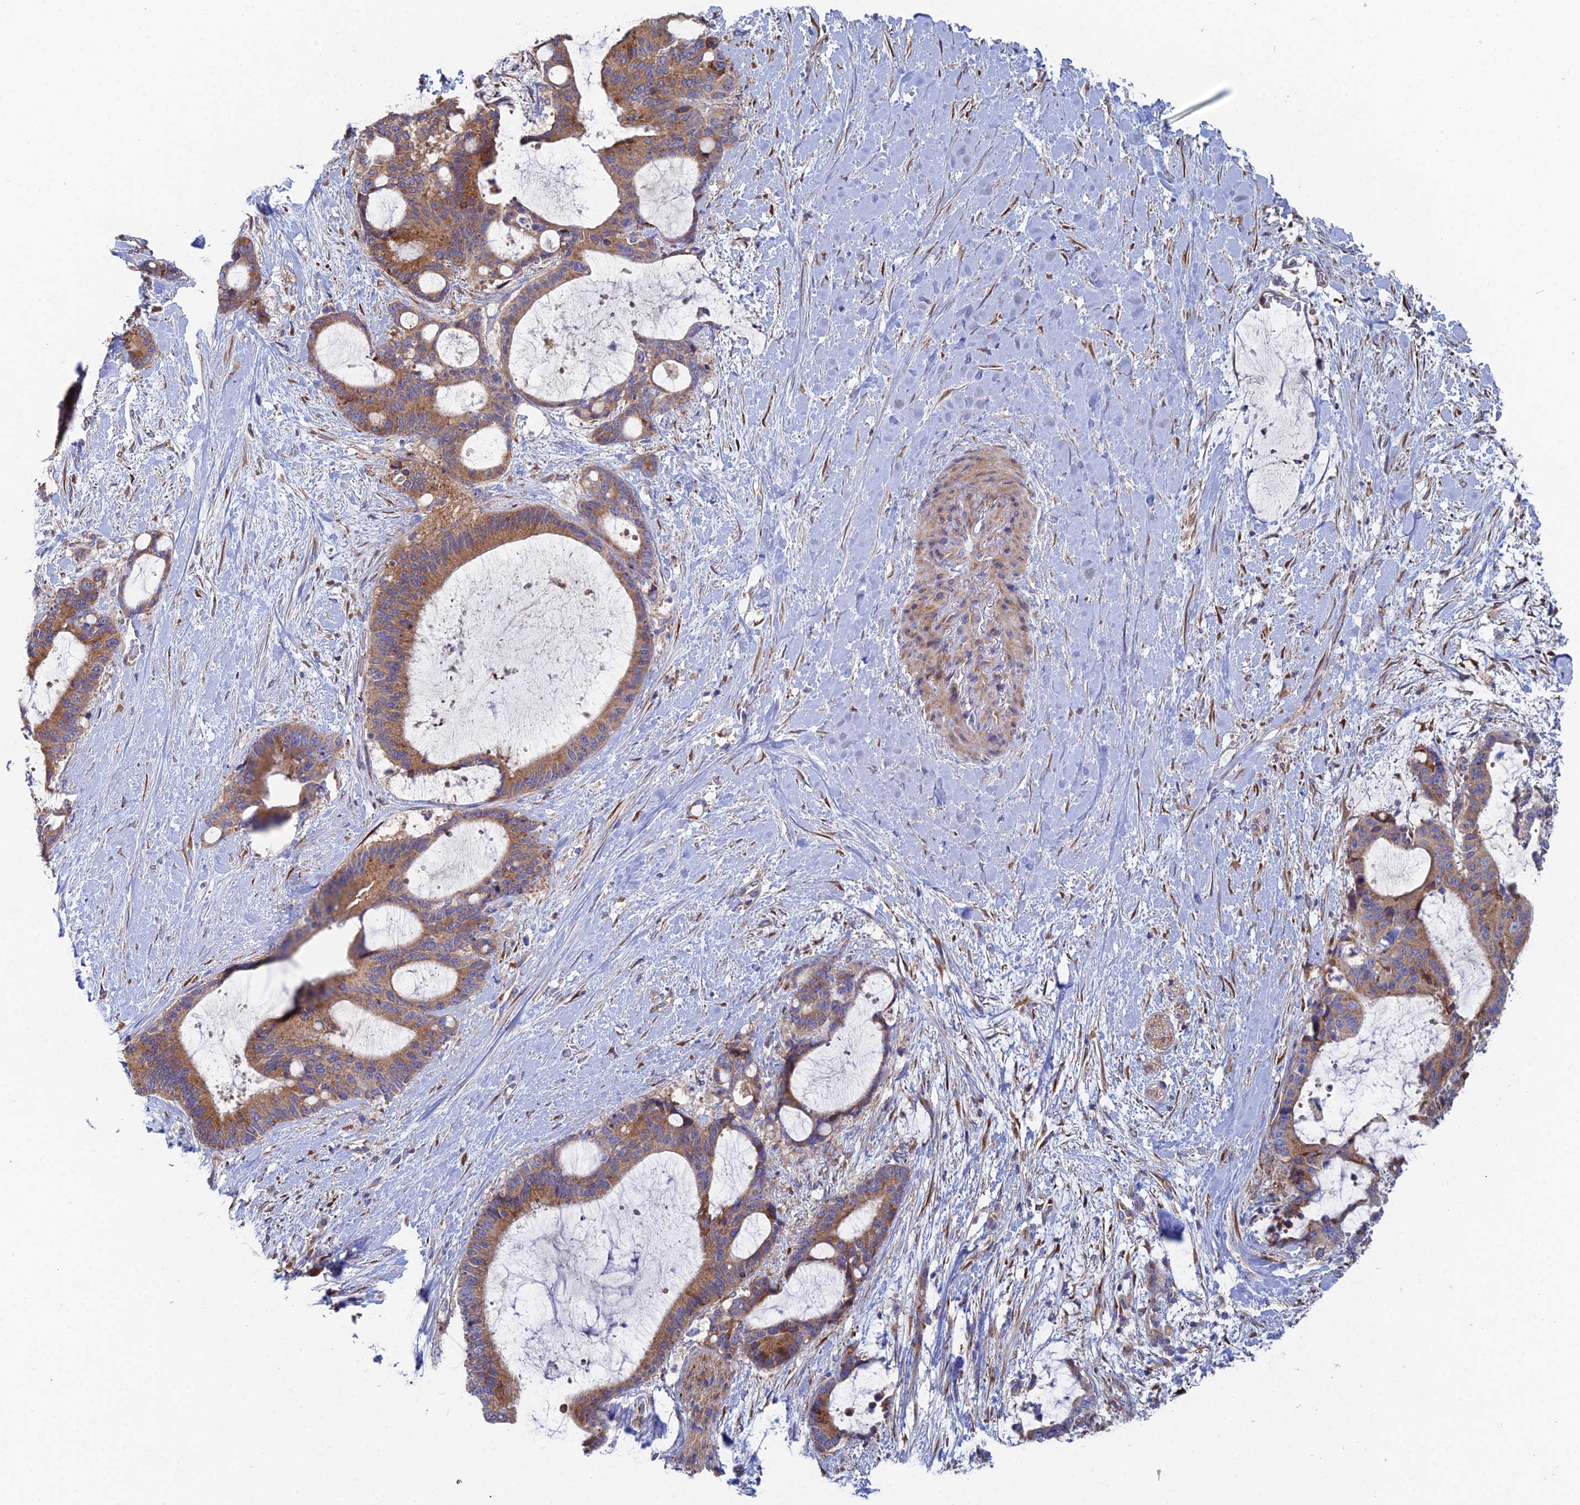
{"staining": {"intensity": "moderate", "quantity": ">75%", "location": "cytoplasmic/membranous"}, "tissue": "liver cancer", "cell_type": "Tumor cells", "image_type": "cancer", "snomed": [{"axis": "morphology", "description": "Normal tissue, NOS"}, {"axis": "morphology", "description": "Cholangiocarcinoma"}, {"axis": "topography", "description": "Liver"}, {"axis": "topography", "description": "Peripheral nerve tissue"}], "caption": "This histopathology image shows IHC staining of human liver cholangiocarcinoma, with medium moderate cytoplasmic/membranous positivity in approximately >75% of tumor cells.", "gene": "CLCN3", "patient": {"sex": "female", "age": 73}}